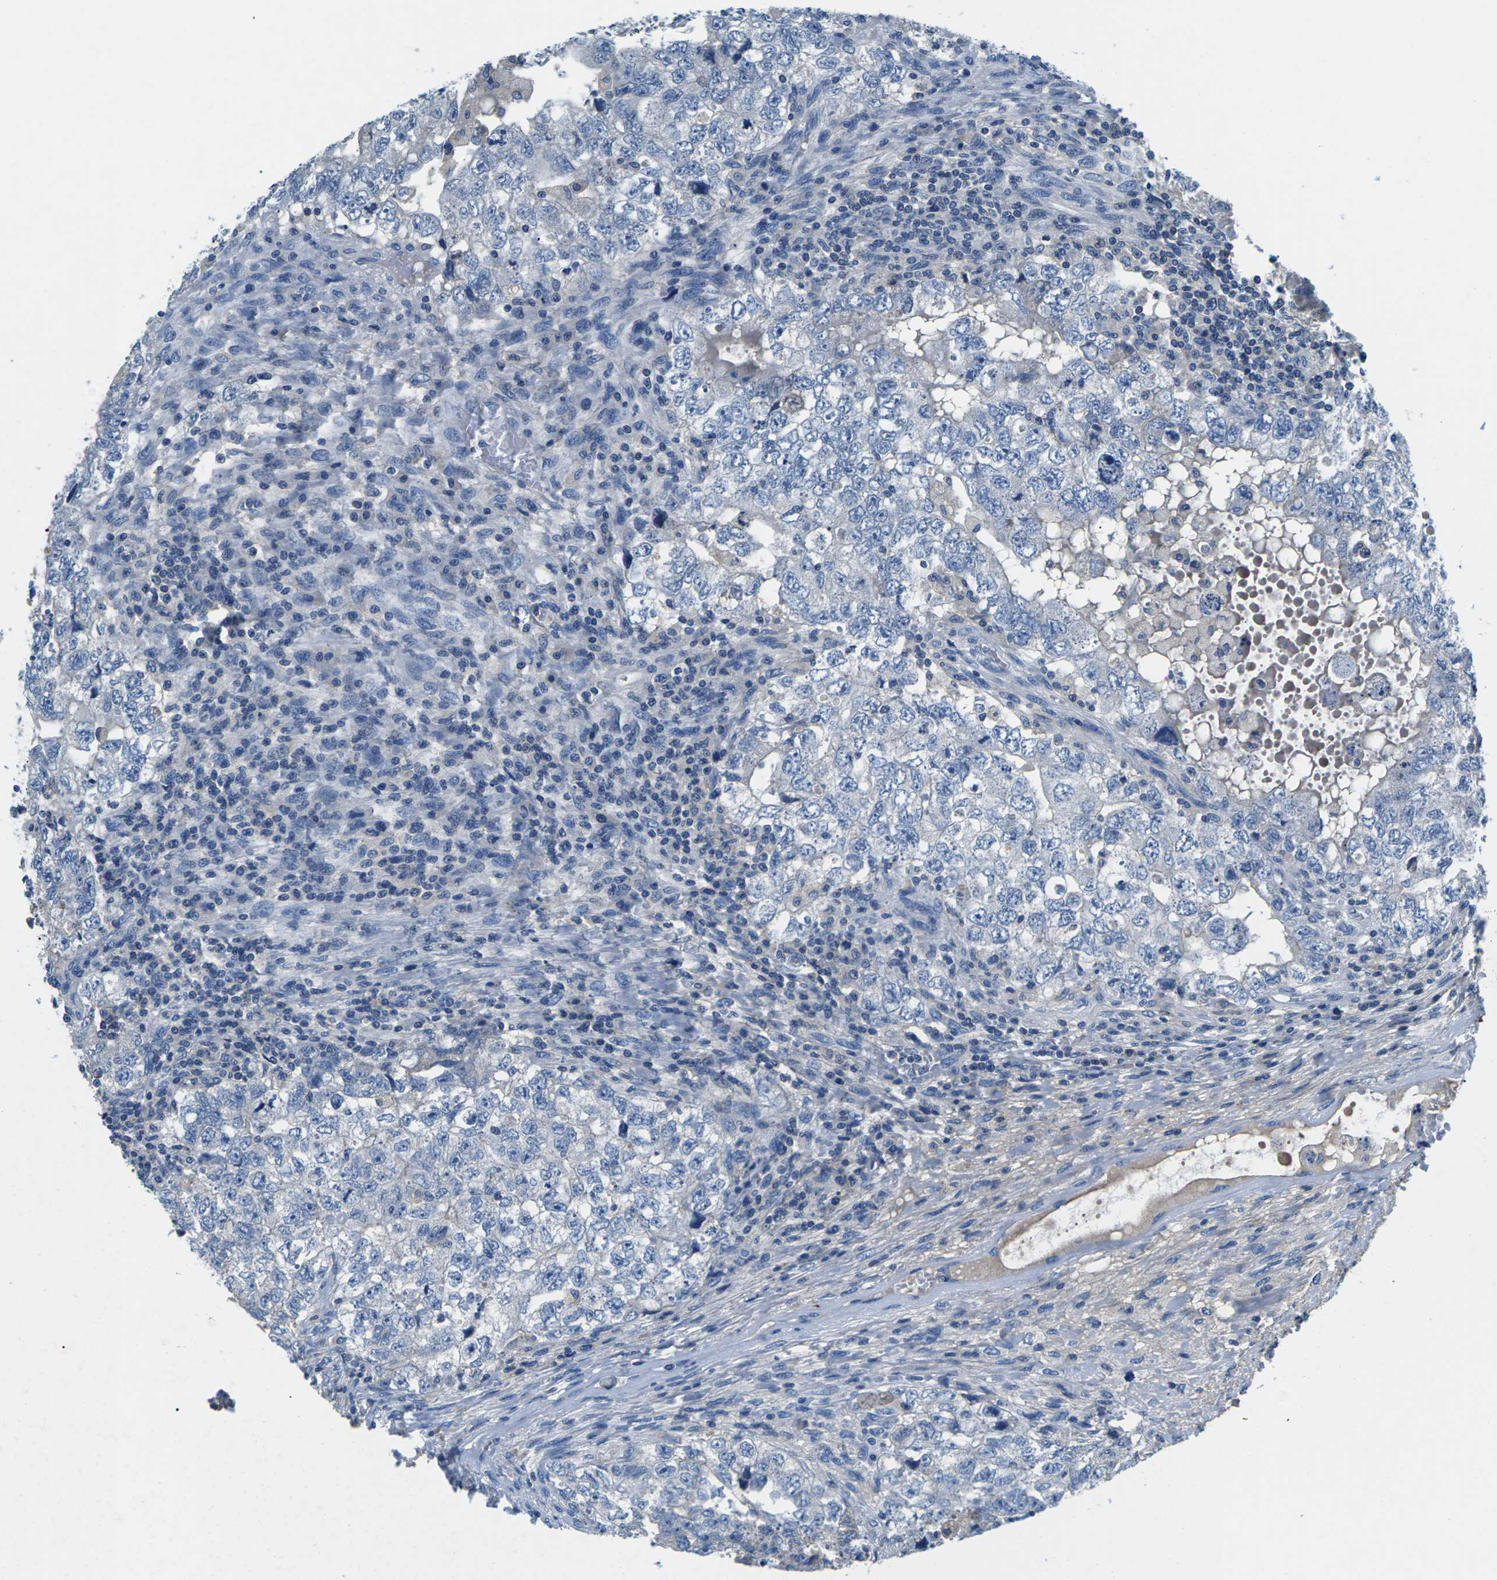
{"staining": {"intensity": "negative", "quantity": "none", "location": "none"}, "tissue": "testis cancer", "cell_type": "Tumor cells", "image_type": "cancer", "snomed": [{"axis": "morphology", "description": "Carcinoma, Embryonal, NOS"}, {"axis": "topography", "description": "Testis"}], "caption": "Immunohistochemistry photomicrograph of human testis cancer stained for a protein (brown), which demonstrates no staining in tumor cells. (Brightfield microscopy of DAB immunohistochemistry at high magnification).", "gene": "PDCD6IP", "patient": {"sex": "male", "age": 36}}